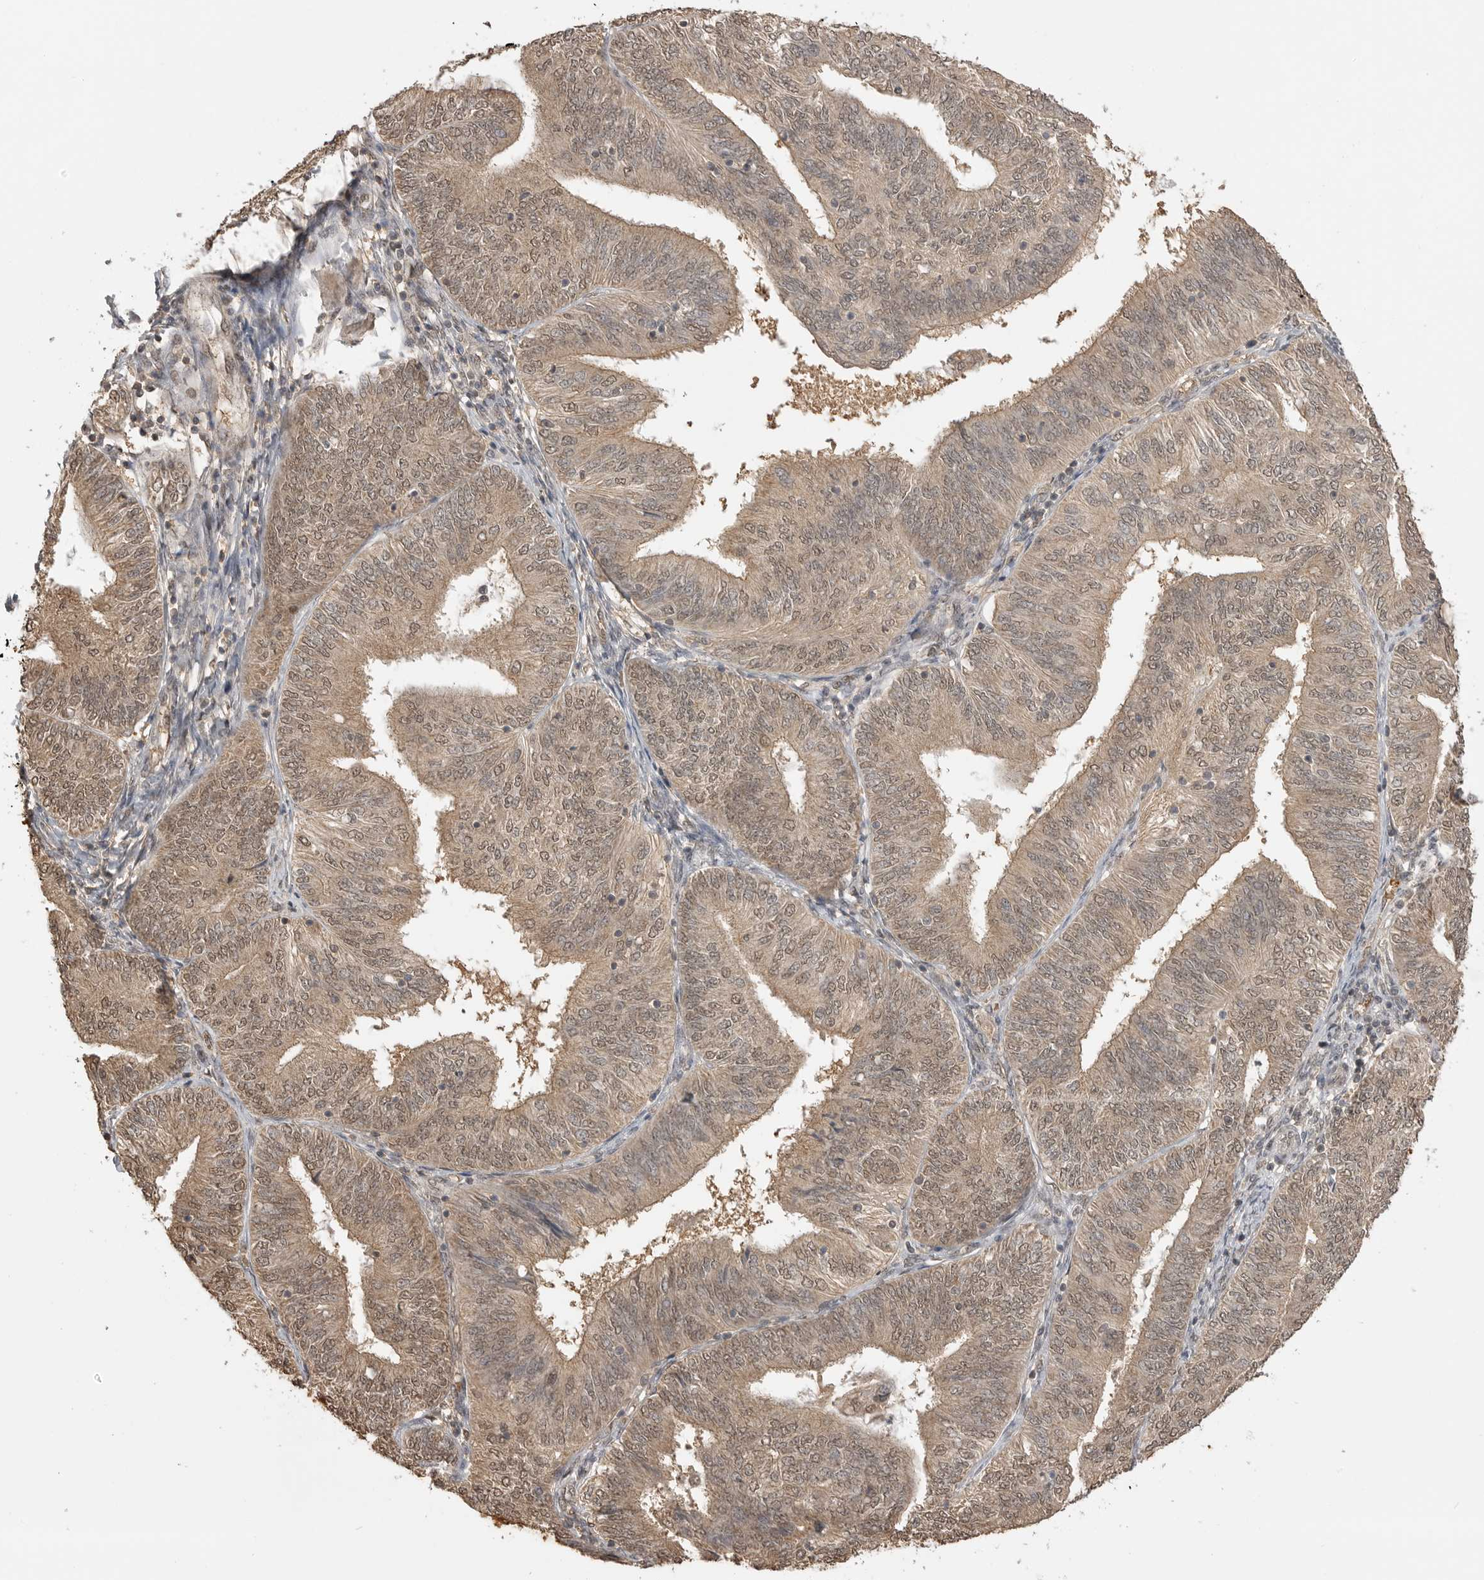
{"staining": {"intensity": "moderate", "quantity": ">75%", "location": "cytoplasmic/membranous,nuclear"}, "tissue": "endometrial cancer", "cell_type": "Tumor cells", "image_type": "cancer", "snomed": [{"axis": "morphology", "description": "Adenocarcinoma, NOS"}, {"axis": "topography", "description": "Endometrium"}], "caption": "Tumor cells demonstrate medium levels of moderate cytoplasmic/membranous and nuclear staining in approximately >75% of cells in human endometrial cancer. Nuclei are stained in blue.", "gene": "ASPSCR1", "patient": {"sex": "female", "age": 58}}